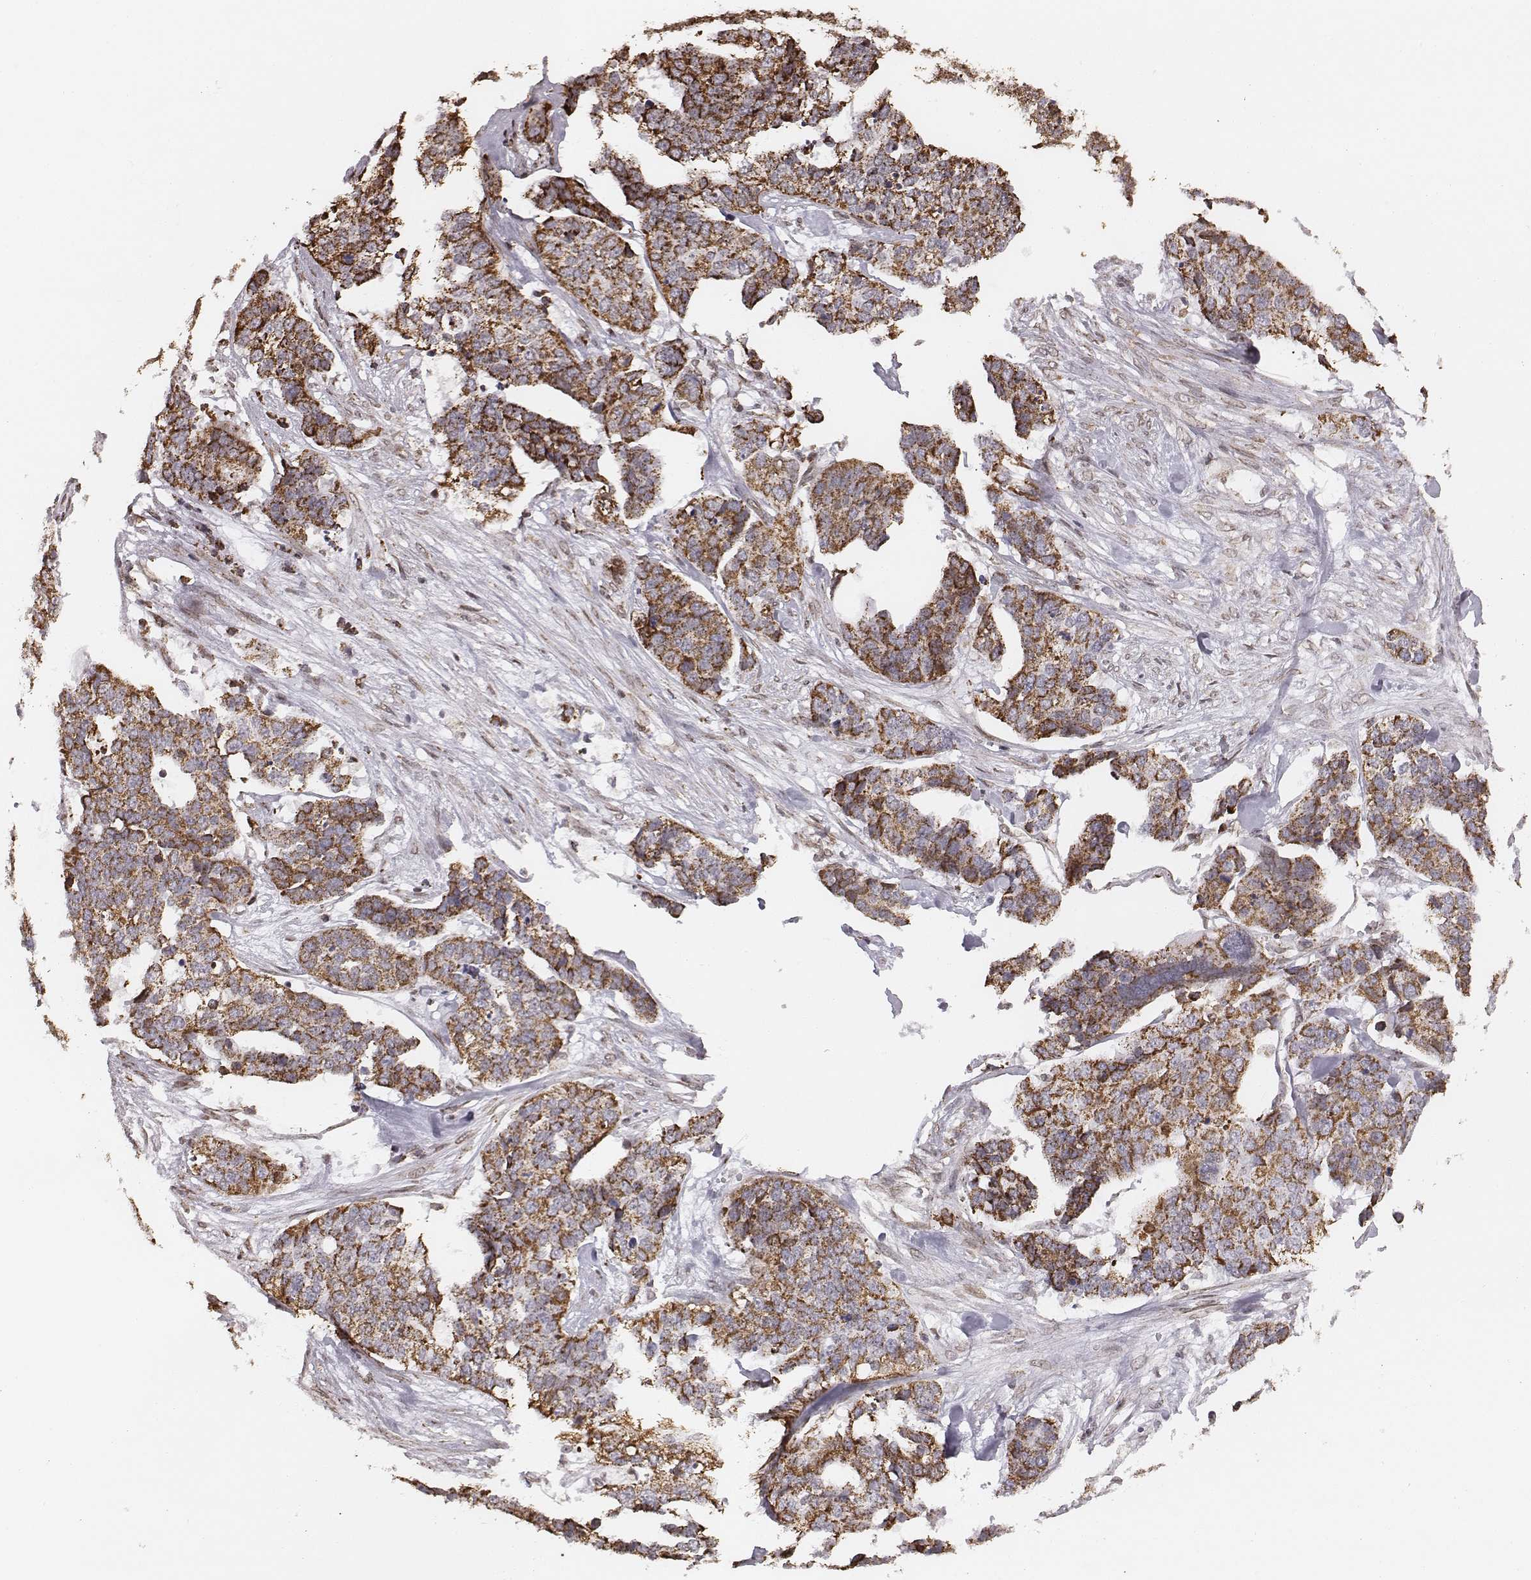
{"staining": {"intensity": "moderate", "quantity": ">75%", "location": "cytoplasmic/membranous"}, "tissue": "ovarian cancer", "cell_type": "Tumor cells", "image_type": "cancer", "snomed": [{"axis": "morphology", "description": "Carcinoma, endometroid"}, {"axis": "topography", "description": "Ovary"}], "caption": "Immunohistochemistry image of human ovarian endometroid carcinoma stained for a protein (brown), which reveals medium levels of moderate cytoplasmic/membranous staining in approximately >75% of tumor cells.", "gene": "ACOT2", "patient": {"sex": "female", "age": 65}}